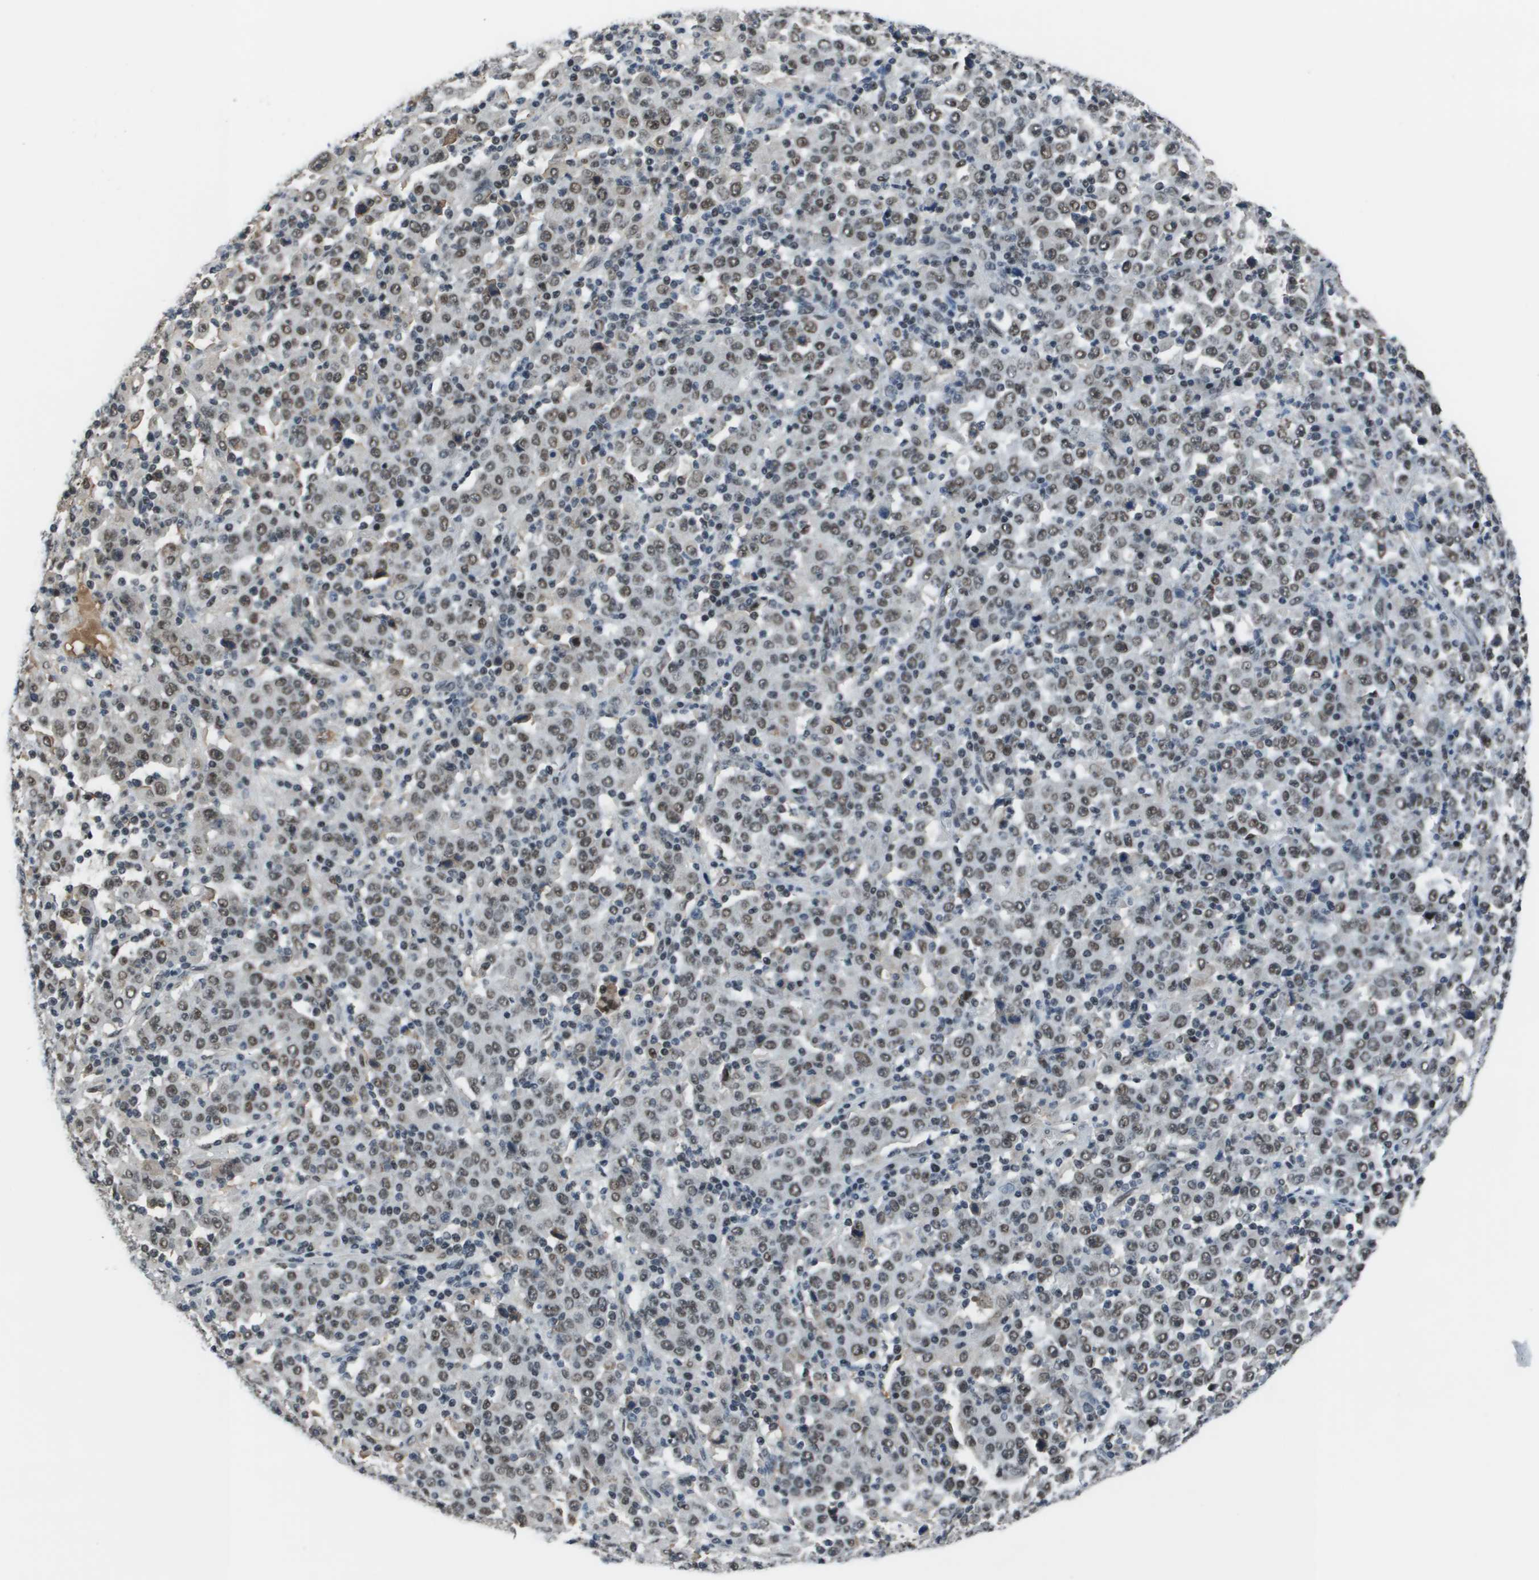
{"staining": {"intensity": "moderate", "quantity": ">75%", "location": "nuclear"}, "tissue": "stomach cancer", "cell_type": "Tumor cells", "image_type": "cancer", "snomed": [{"axis": "morphology", "description": "Normal tissue, NOS"}, {"axis": "morphology", "description": "Adenocarcinoma, NOS"}, {"axis": "topography", "description": "Stomach, upper"}, {"axis": "topography", "description": "Stomach"}], "caption": "Stomach adenocarcinoma tissue demonstrates moderate nuclear staining in about >75% of tumor cells, visualized by immunohistochemistry.", "gene": "THRAP3", "patient": {"sex": "male", "age": 59}}